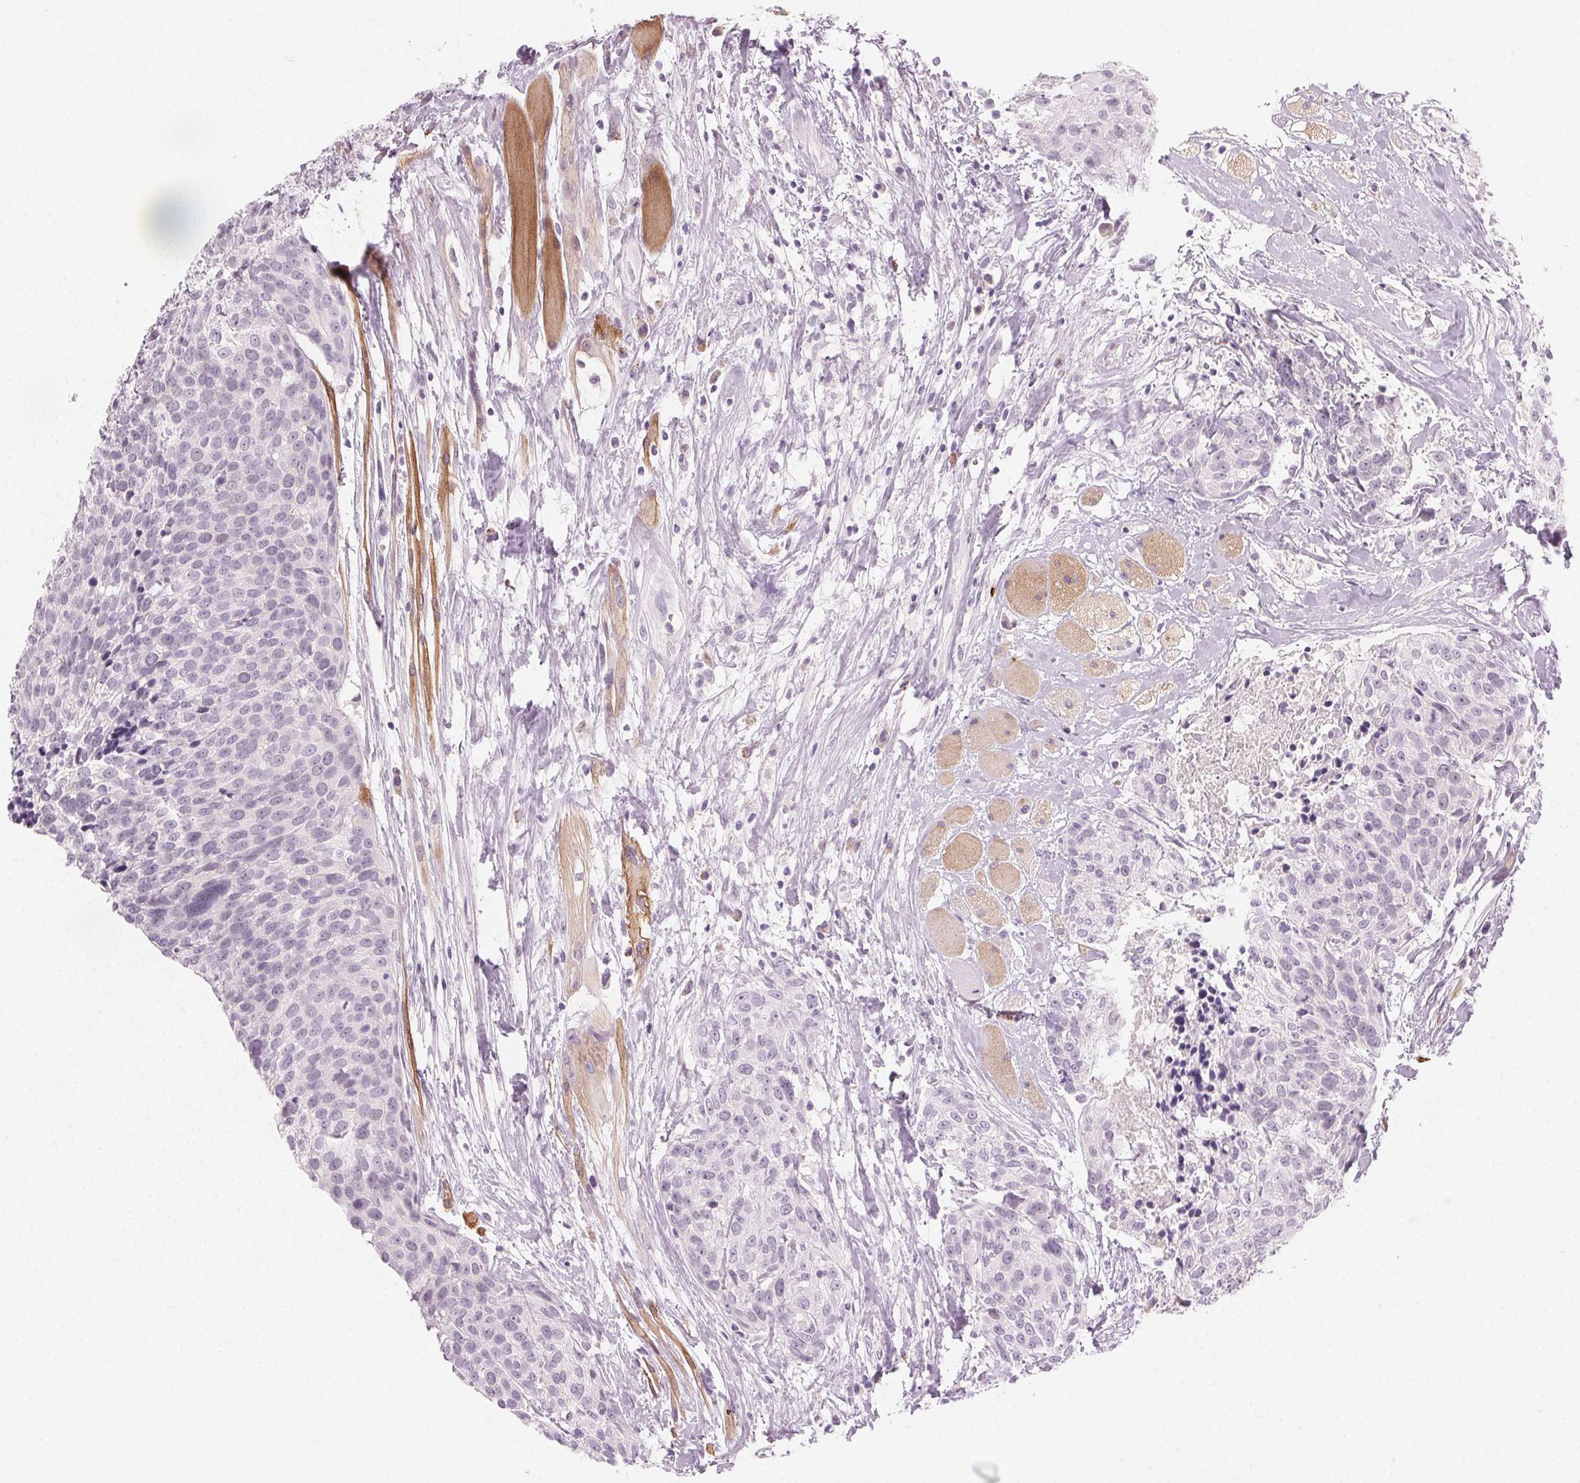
{"staining": {"intensity": "negative", "quantity": "none", "location": "none"}, "tissue": "head and neck cancer", "cell_type": "Tumor cells", "image_type": "cancer", "snomed": [{"axis": "morphology", "description": "Squamous cell carcinoma, NOS"}, {"axis": "topography", "description": "Oral tissue"}, {"axis": "topography", "description": "Head-Neck"}], "caption": "A micrograph of head and neck cancer stained for a protein displays no brown staining in tumor cells. (Brightfield microscopy of DAB (3,3'-diaminobenzidine) immunohistochemistry (IHC) at high magnification).", "gene": "HSF5", "patient": {"sex": "male", "age": 64}}